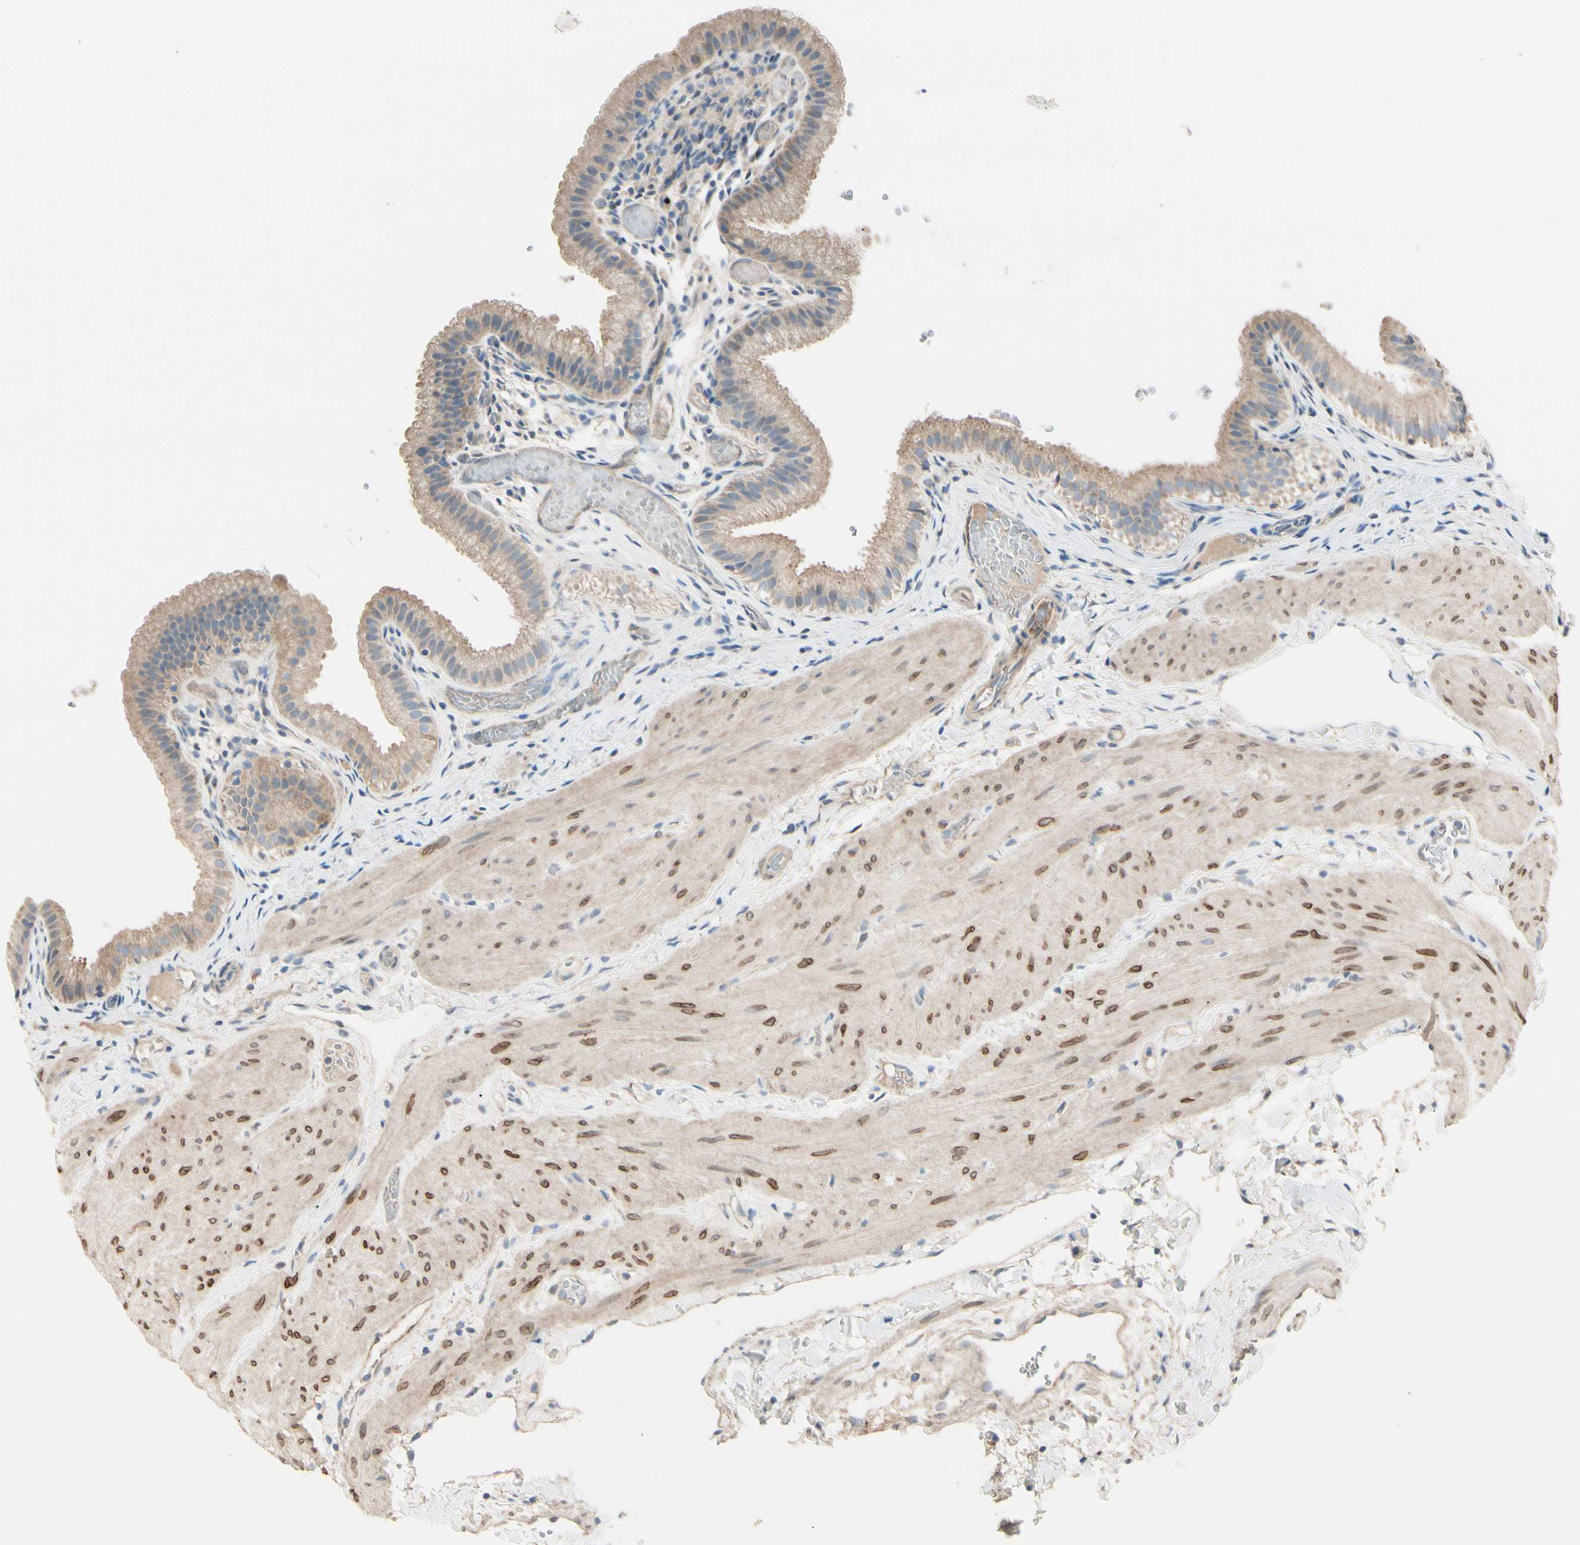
{"staining": {"intensity": "moderate", "quantity": ">75%", "location": "cytoplasmic/membranous"}, "tissue": "gallbladder", "cell_type": "Glandular cells", "image_type": "normal", "snomed": [{"axis": "morphology", "description": "Normal tissue, NOS"}, {"axis": "topography", "description": "Gallbladder"}], "caption": "Protein analysis of benign gallbladder displays moderate cytoplasmic/membranous staining in about >75% of glandular cells.", "gene": "EPHA3", "patient": {"sex": "female", "age": 26}}